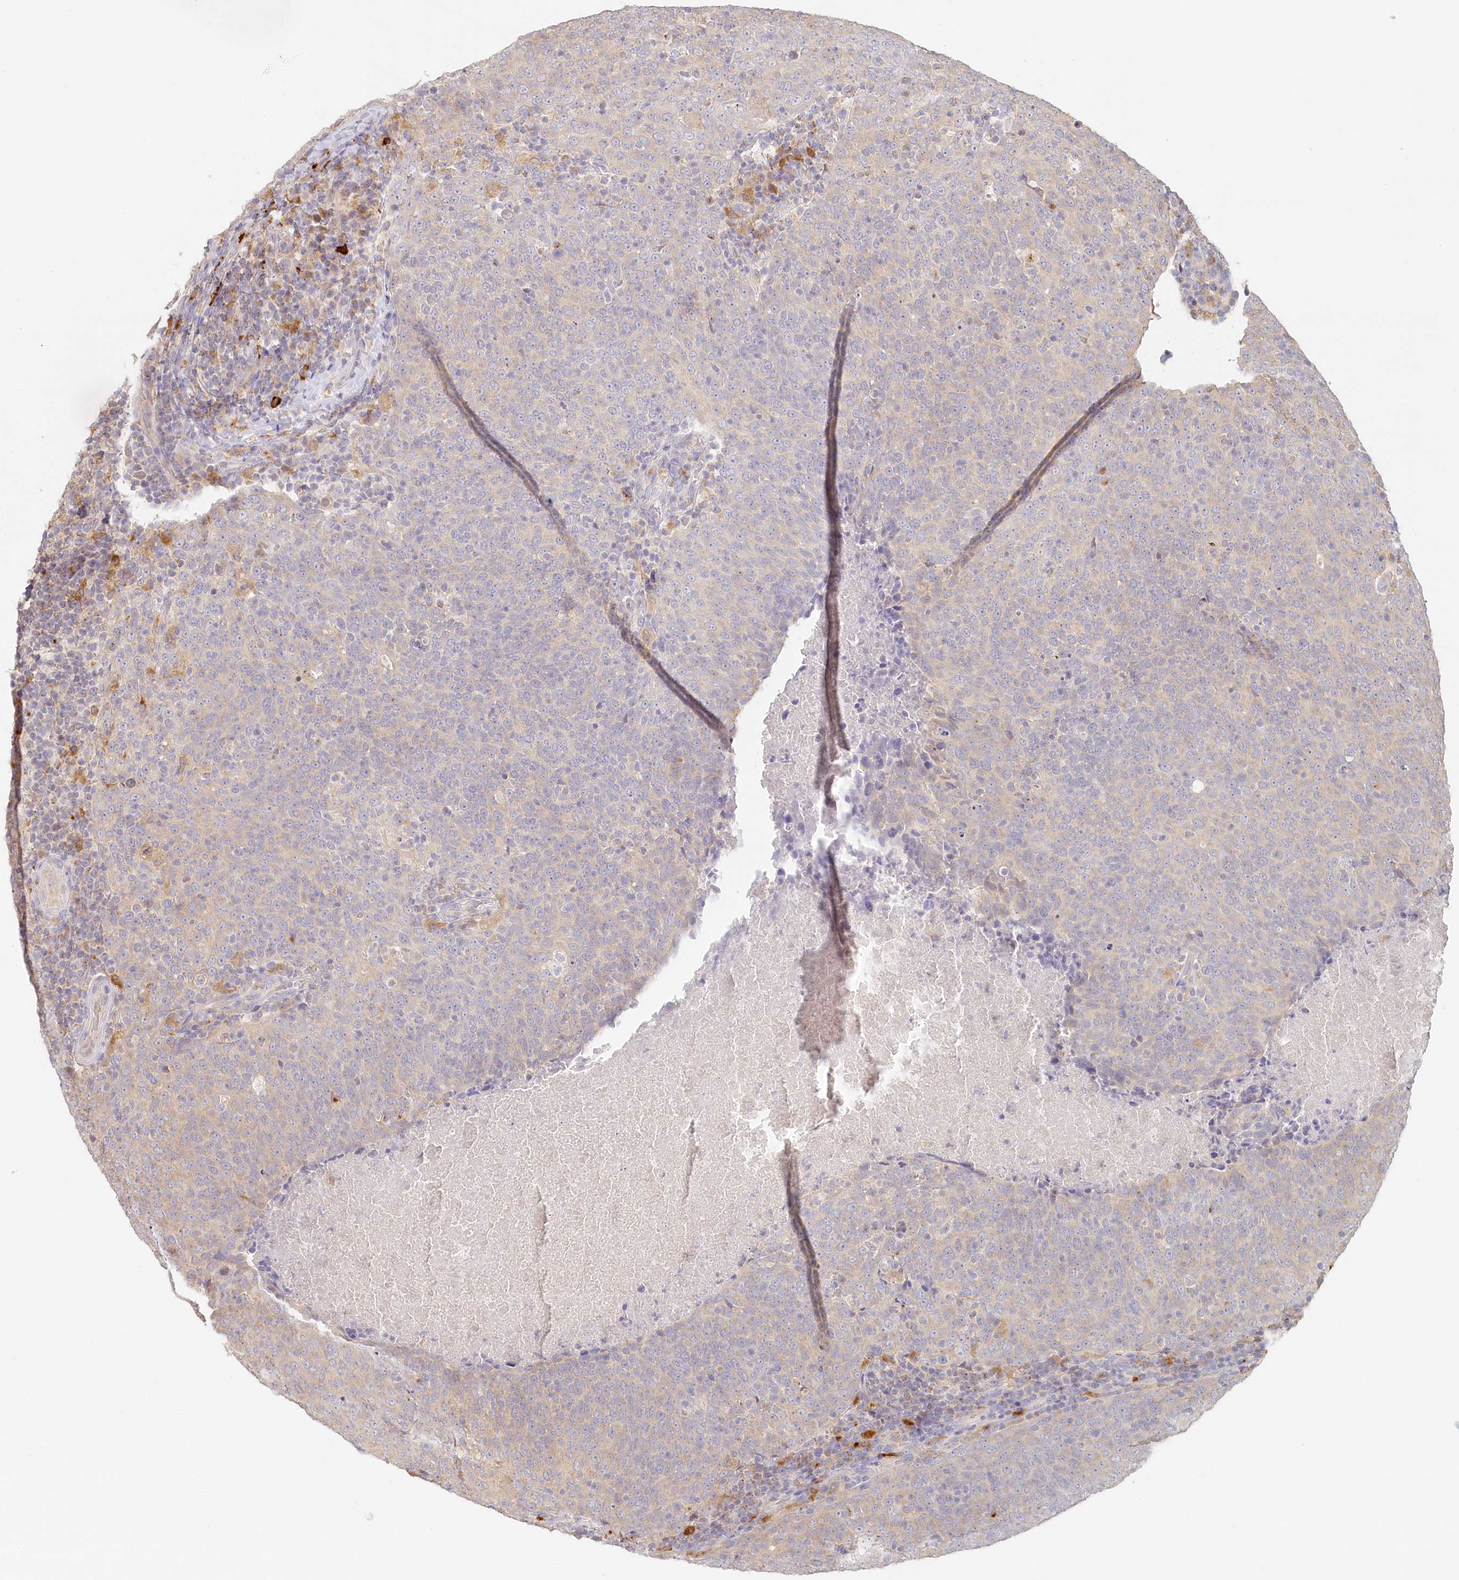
{"staining": {"intensity": "negative", "quantity": "none", "location": "none"}, "tissue": "head and neck cancer", "cell_type": "Tumor cells", "image_type": "cancer", "snomed": [{"axis": "morphology", "description": "Squamous cell carcinoma, NOS"}, {"axis": "morphology", "description": "Squamous cell carcinoma, metastatic, NOS"}, {"axis": "topography", "description": "Lymph node"}, {"axis": "topography", "description": "Head-Neck"}], "caption": "Tumor cells show no significant expression in head and neck cancer (squamous cell carcinoma).", "gene": "VSIG1", "patient": {"sex": "male", "age": 62}}